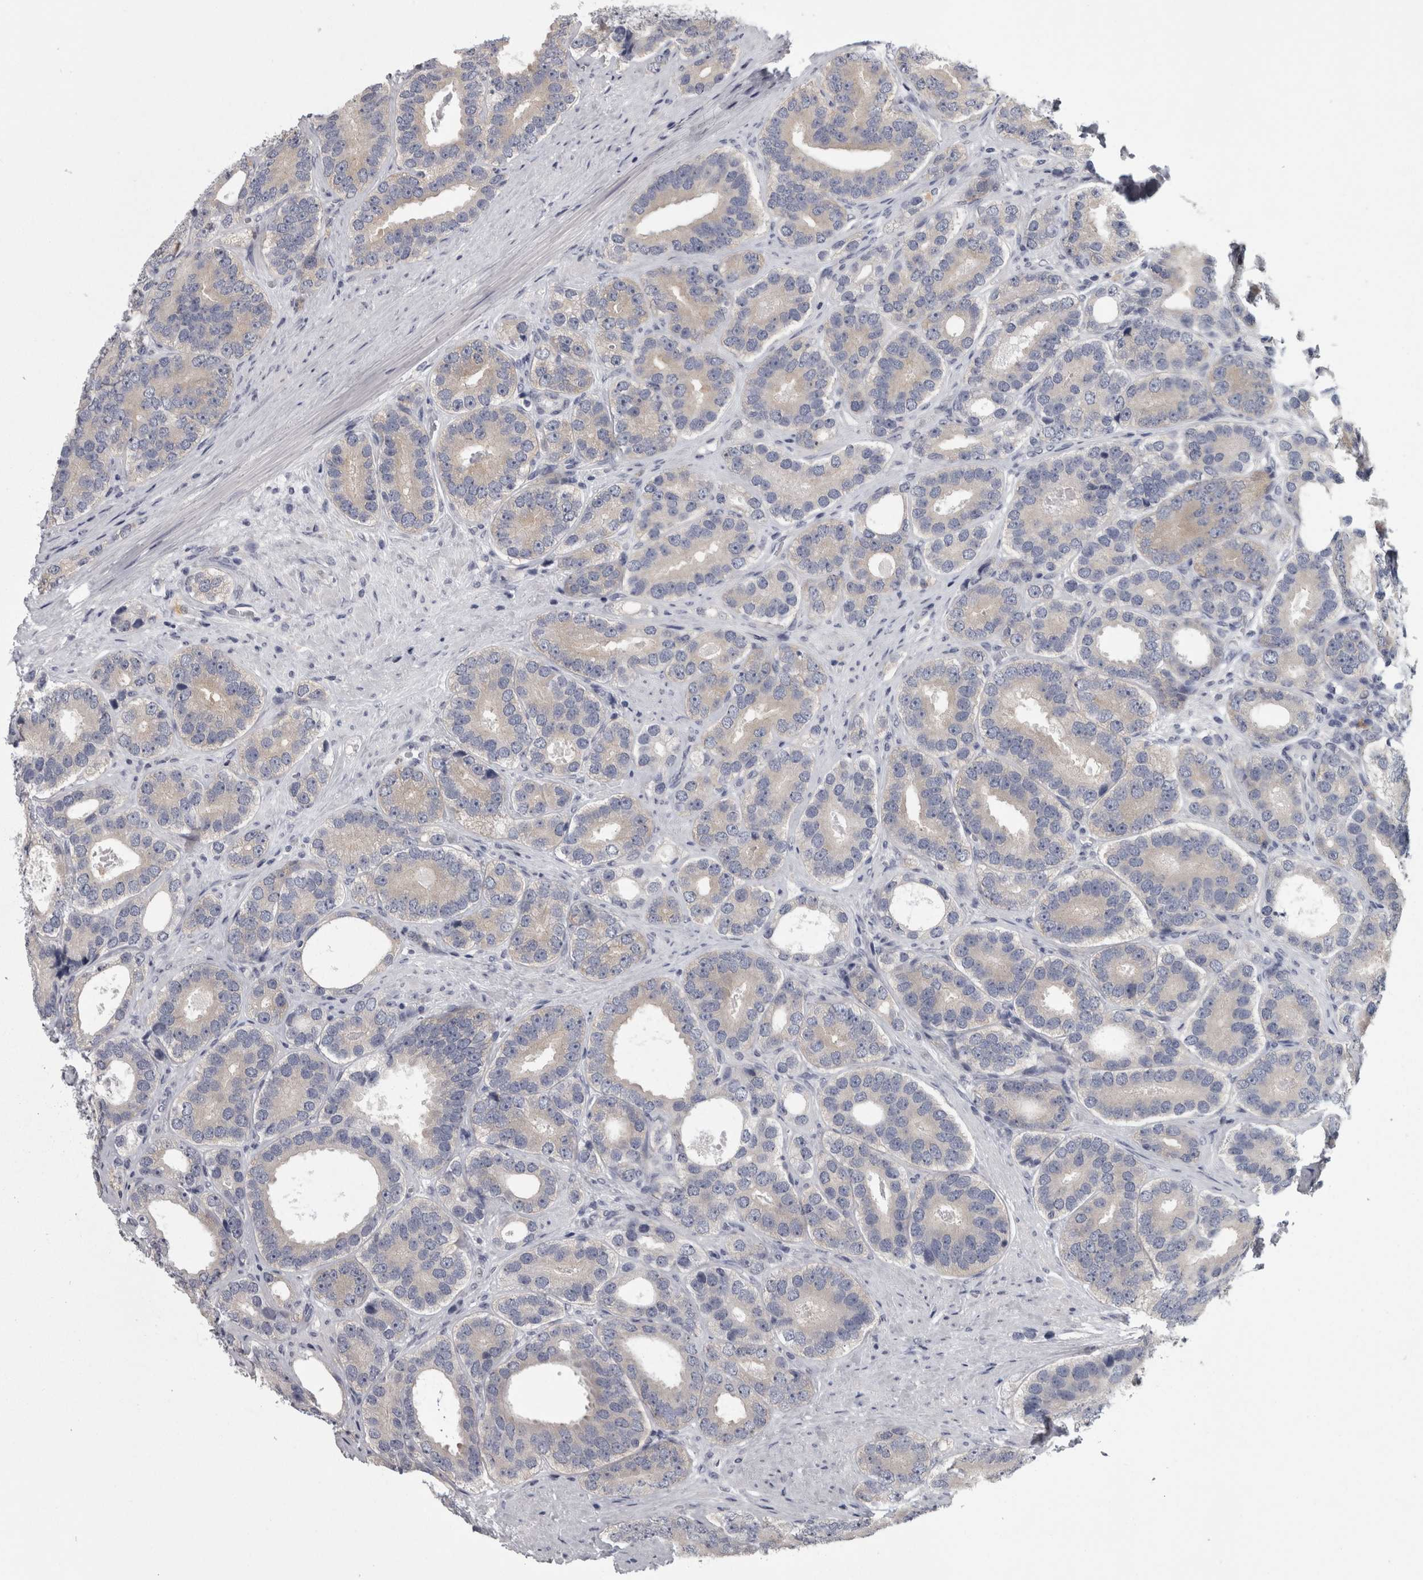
{"staining": {"intensity": "weak", "quantity": "25%-75%", "location": "cytoplasmic/membranous"}, "tissue": "prostate cancer", "cell_type": "Tumor cells", "image_type": "cancer", "snomed": [{"axis": "morphology", "description": "Adenocarcinoma, High grade"}, {"axis": "topography", "description": "Prostate"}], "caption": "Immunohistochemical staining of human prostate high-grade adenocarcinoma exhibits low levels of weak cytoplasmic/membranous protein positivity in about 25%-75% of tumor cells.", "gene": "PRKCI", "patient": {"sex": "male", "age": 56}}